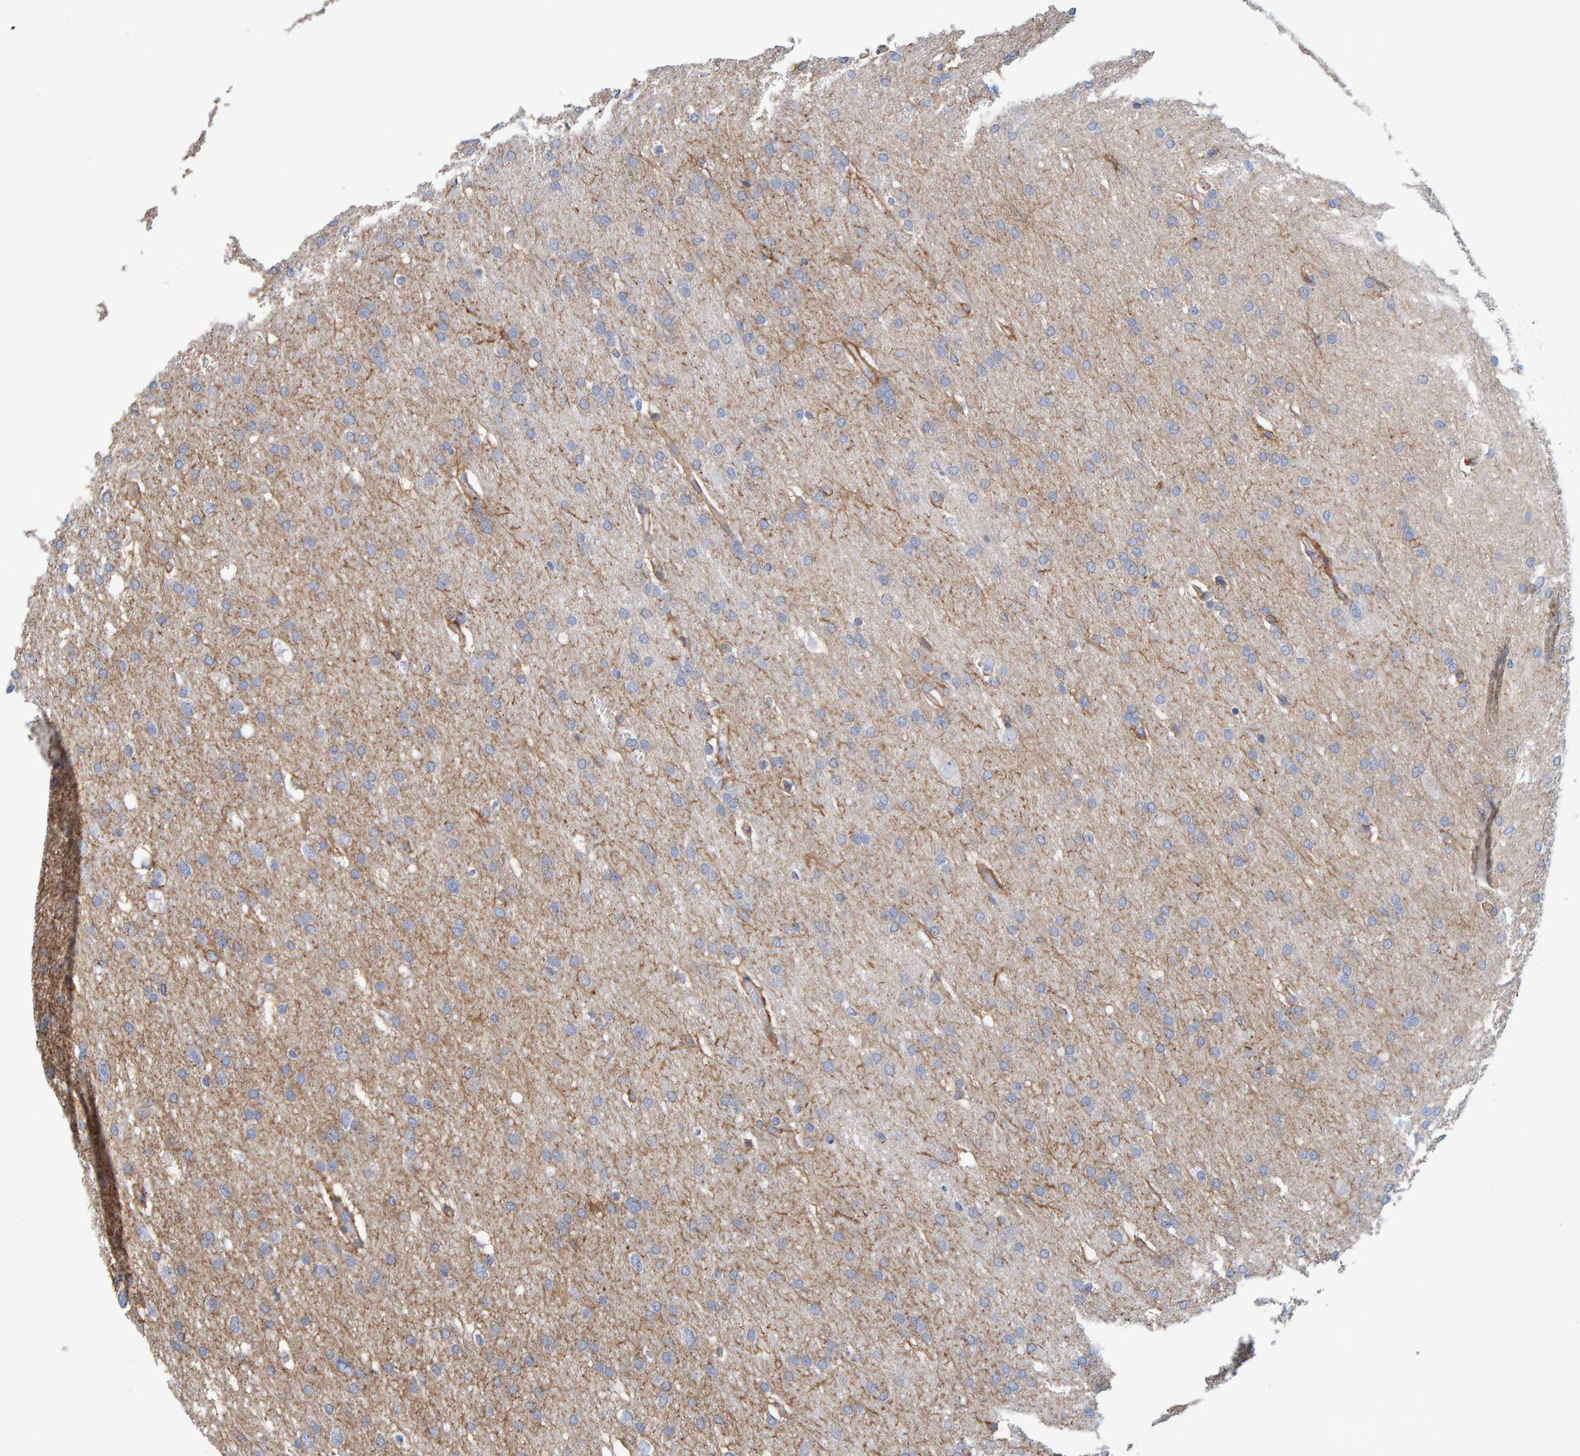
{"staining": {"intensity": "negative", "quantity": "none", "location": "none"}, "tissue": "glioma", "cell_type": "Tumor cells", "image_type": "cancer", "snomed": [{"axis": "morphology", "description": "Glioma, malignant, Low grade"}, {"axis": "topography", "description": "Brain"}], "caption": "The immunohistochemistry photomicrograph has no significant positivity in tumor cells of glioma tissue.", "gene": "RGP1", "patient": {"sex": "female", "age": 37}}